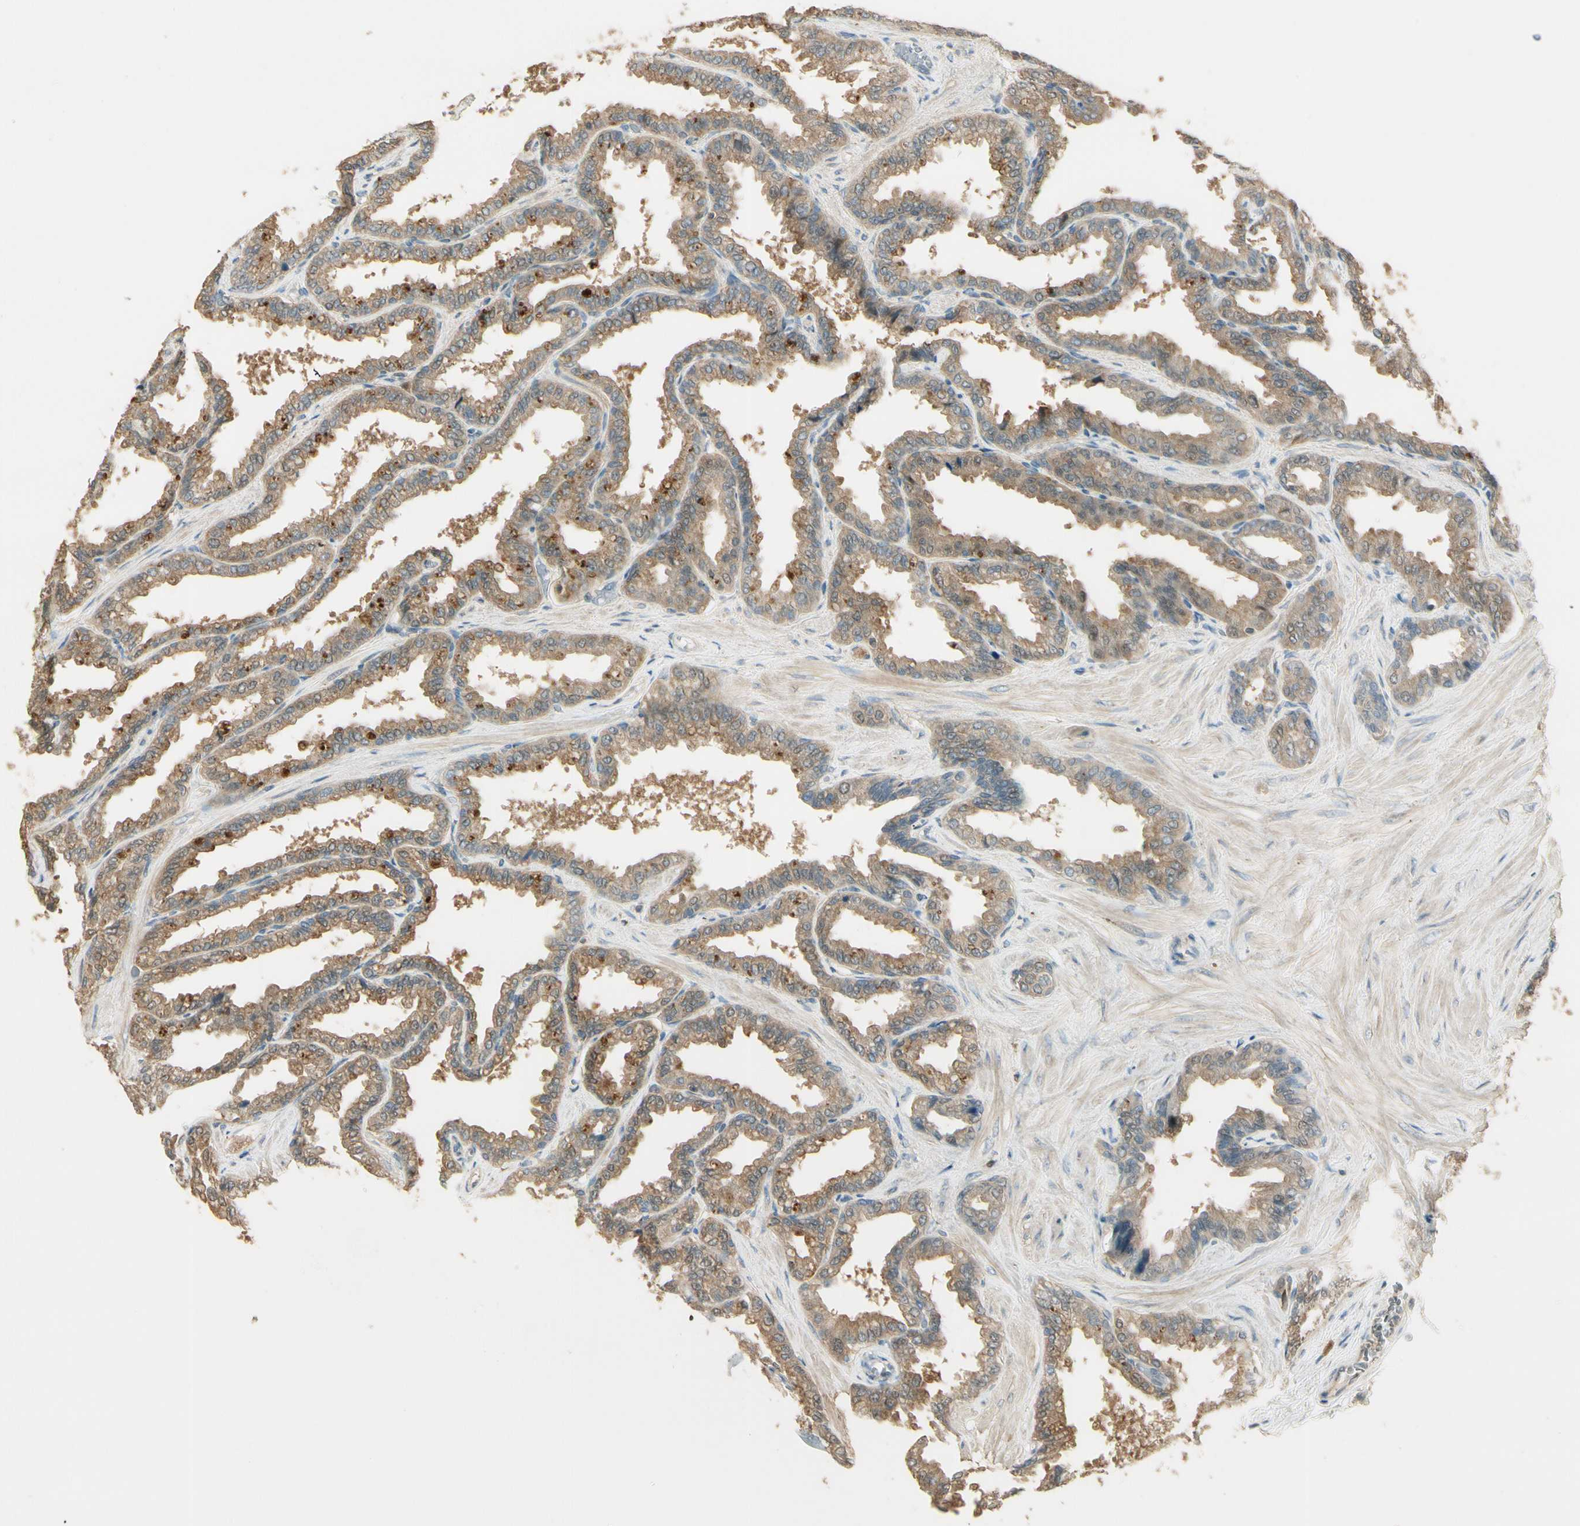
{"staining": {"intensity": "moderate", "quantity": ">75%", "location": "cytoplasmic/membranous"}, "tissue": "seminal vesicle", "cell_type": "Glandular cells", "image_type": "normal", "snomed": [{"axis": "morphology", "description": "Normal tissue, NOS"}, {"axis": "topography", "description": "Seminal veicle"}], "caption": "Immunohistochemistry (IHC) image of unremarkable seminal vesicle: seminal vesicle stained using IHC reveals medium levels of moderate protein expression localized specifically in the cytoplasmic/membranous of glandular cells, appearing as a cytoplasmic/membranous brown color.", "gene": "PLXNA1", "patient": {"sex": "male", "age": 46}}